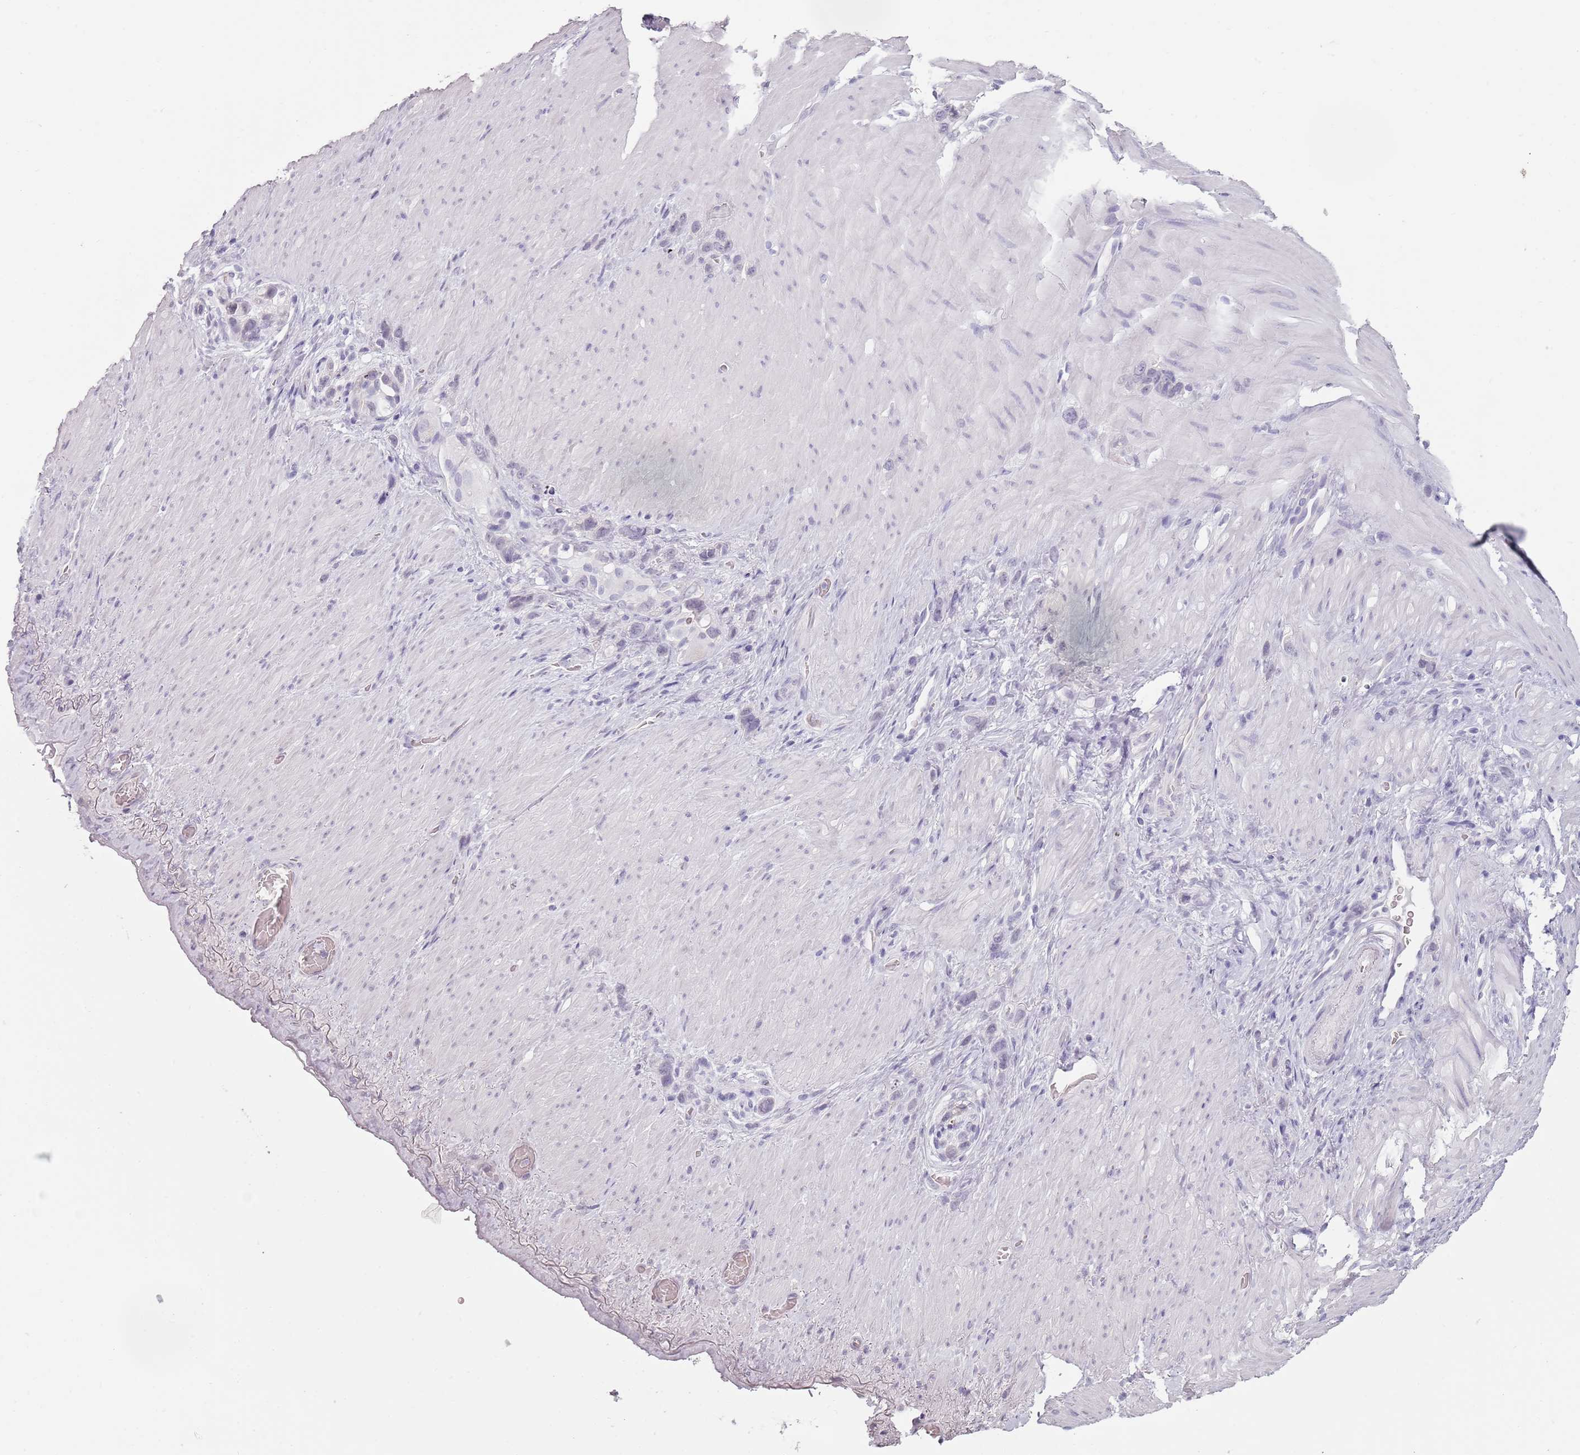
{"staining": {"intensity": "negative", "quantity": "none", "location": "none"}, "tissue": "stomach cancer", "cell_type": "Tumor cells", "image_type": "cancer", "snomed": [{"axis": "morphology", "description": "Adenocarcinoma, NOS"}, {"axis": "topography", "description": "Stomach"}], "caption": "Tumor cells show no significant protein expression in stomach cancer.", "gene": "PIEZO1", "patient": {"sex": "female", "age": 65}}